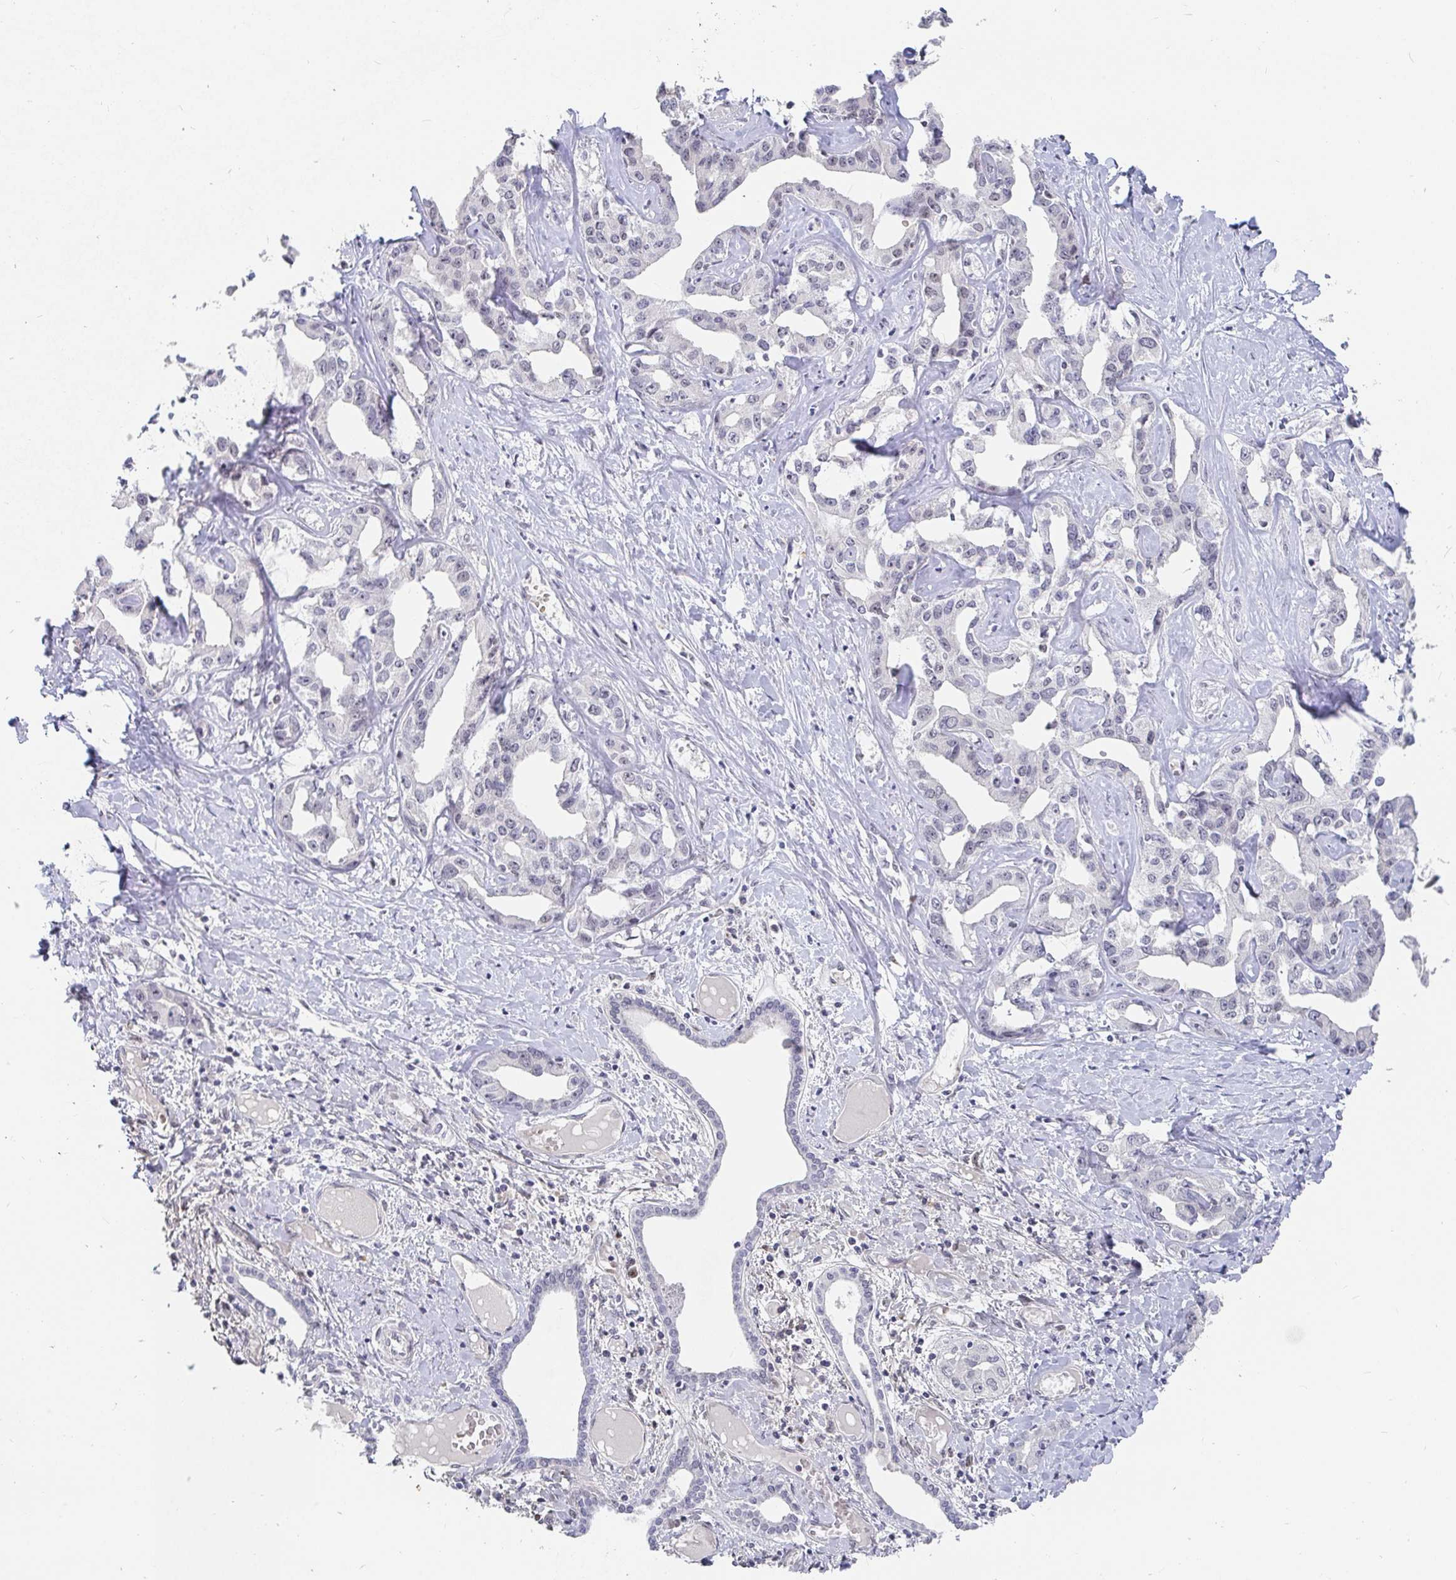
{"staining": {"intensity": "negative", "quantity": "none", "location": "none"}, "tissue": "liver cancer", "cell_type": "Tumor cells", "image_type": "cancer", "snomed": [{"axis": "morphology", "description": "Cholangiocarcinoma"}, {"axis": "topography", "description": "Liver"}], "caption": "IHC of liver cholangiocarcinoma demonstrates no expression in tumor cells.", "gene": "RCOR1", "patient": {"sex": "male", "age": 59}}